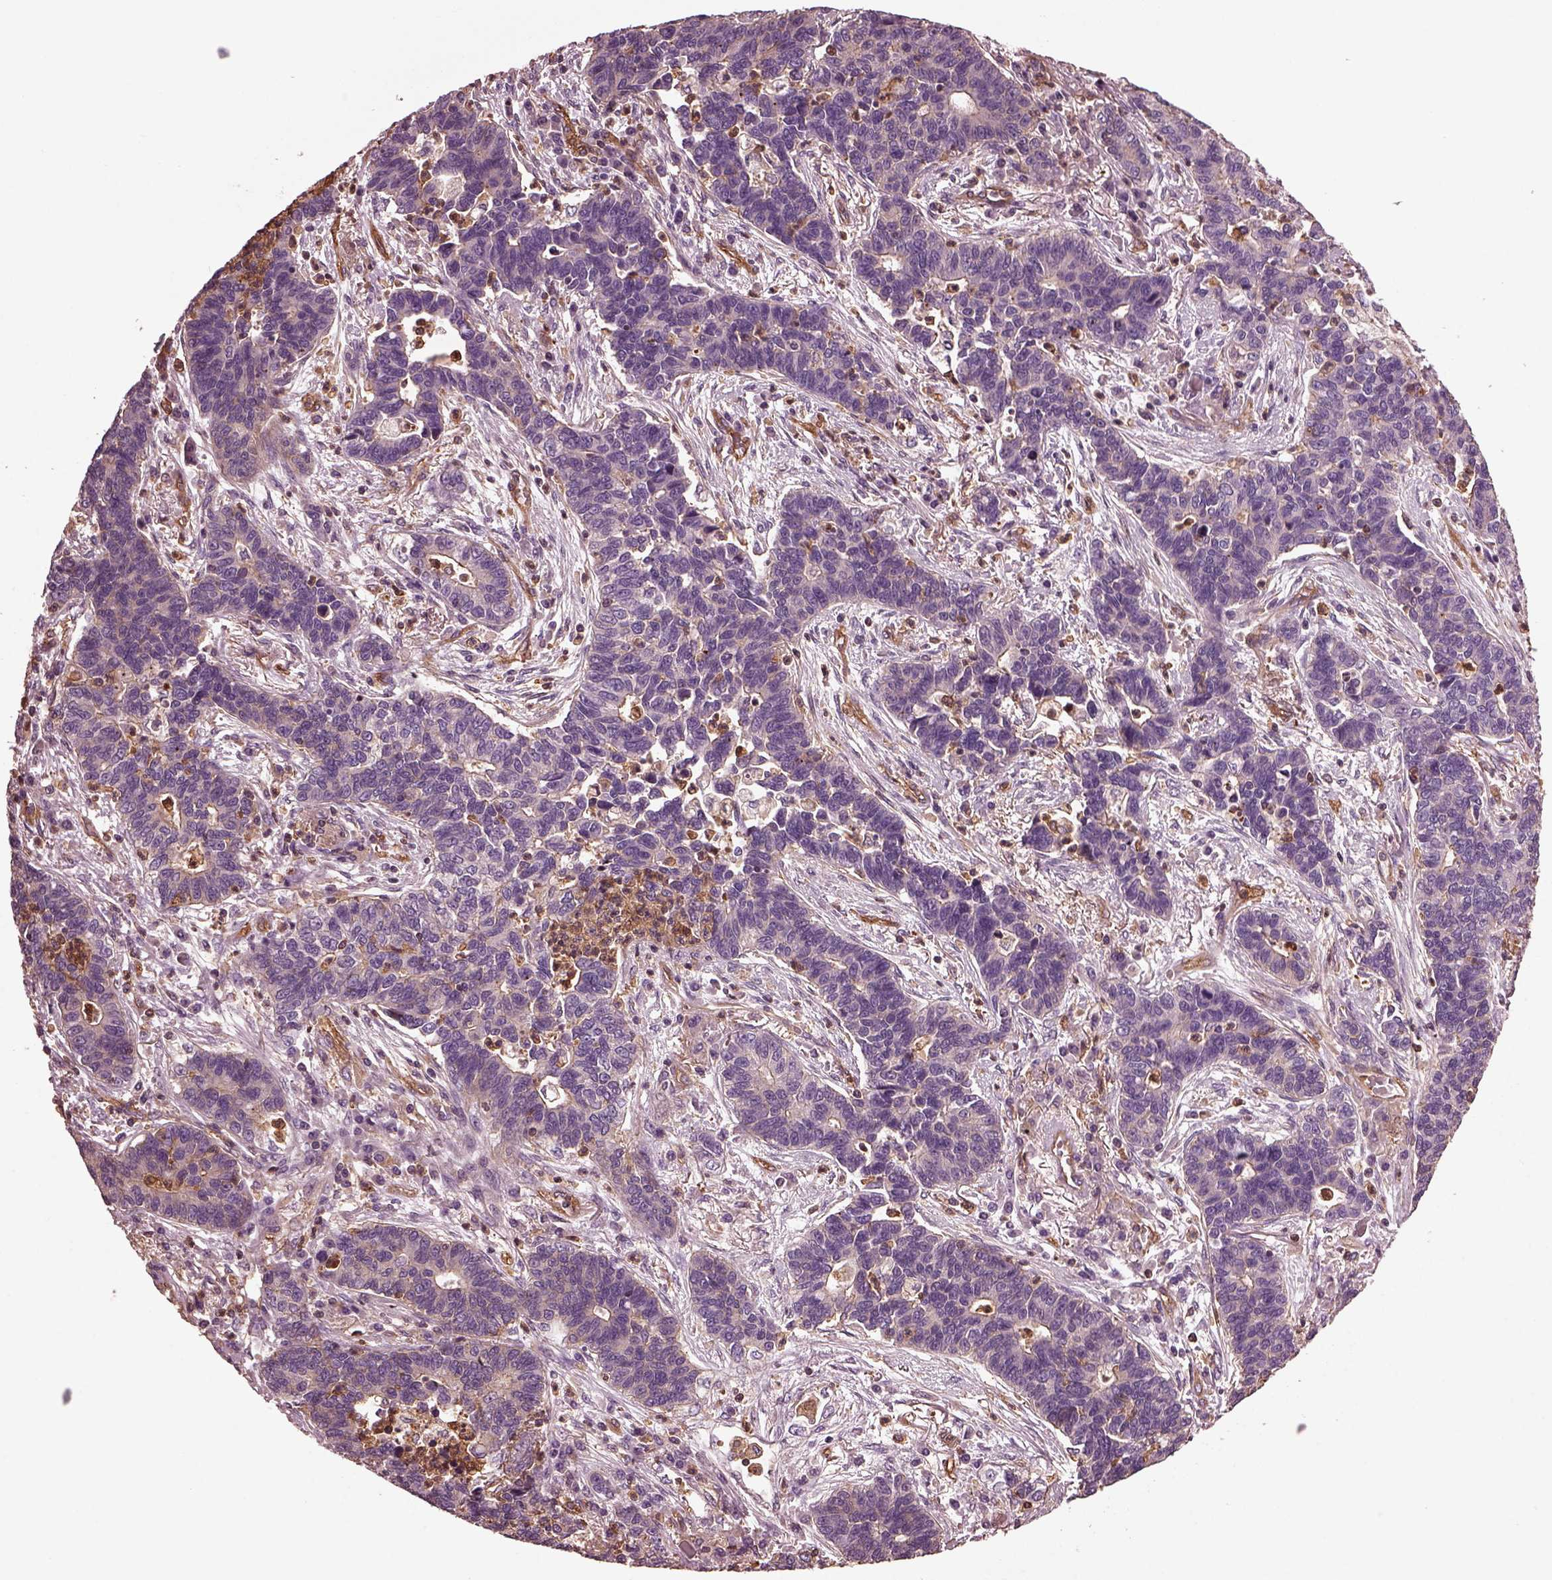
{"staining": {"intensity": "negative", "quantity": "none", "location": "none"}, "tissue": "lung cancer", "cell_type": "Tumor cells", "image_type": "cancer", "snomed": [{"axis": "morphology", "description": "Adenocarcinoma, NOS"}, {"axis": "topography", "description": "Lung"}], "caption": "Adenocarcinoma (lung) was stained to show a protein in brown. There is no significant positivity in tumor cells.", "gene": "MYL6", "patient": {"sex": "female", "age": 57}}